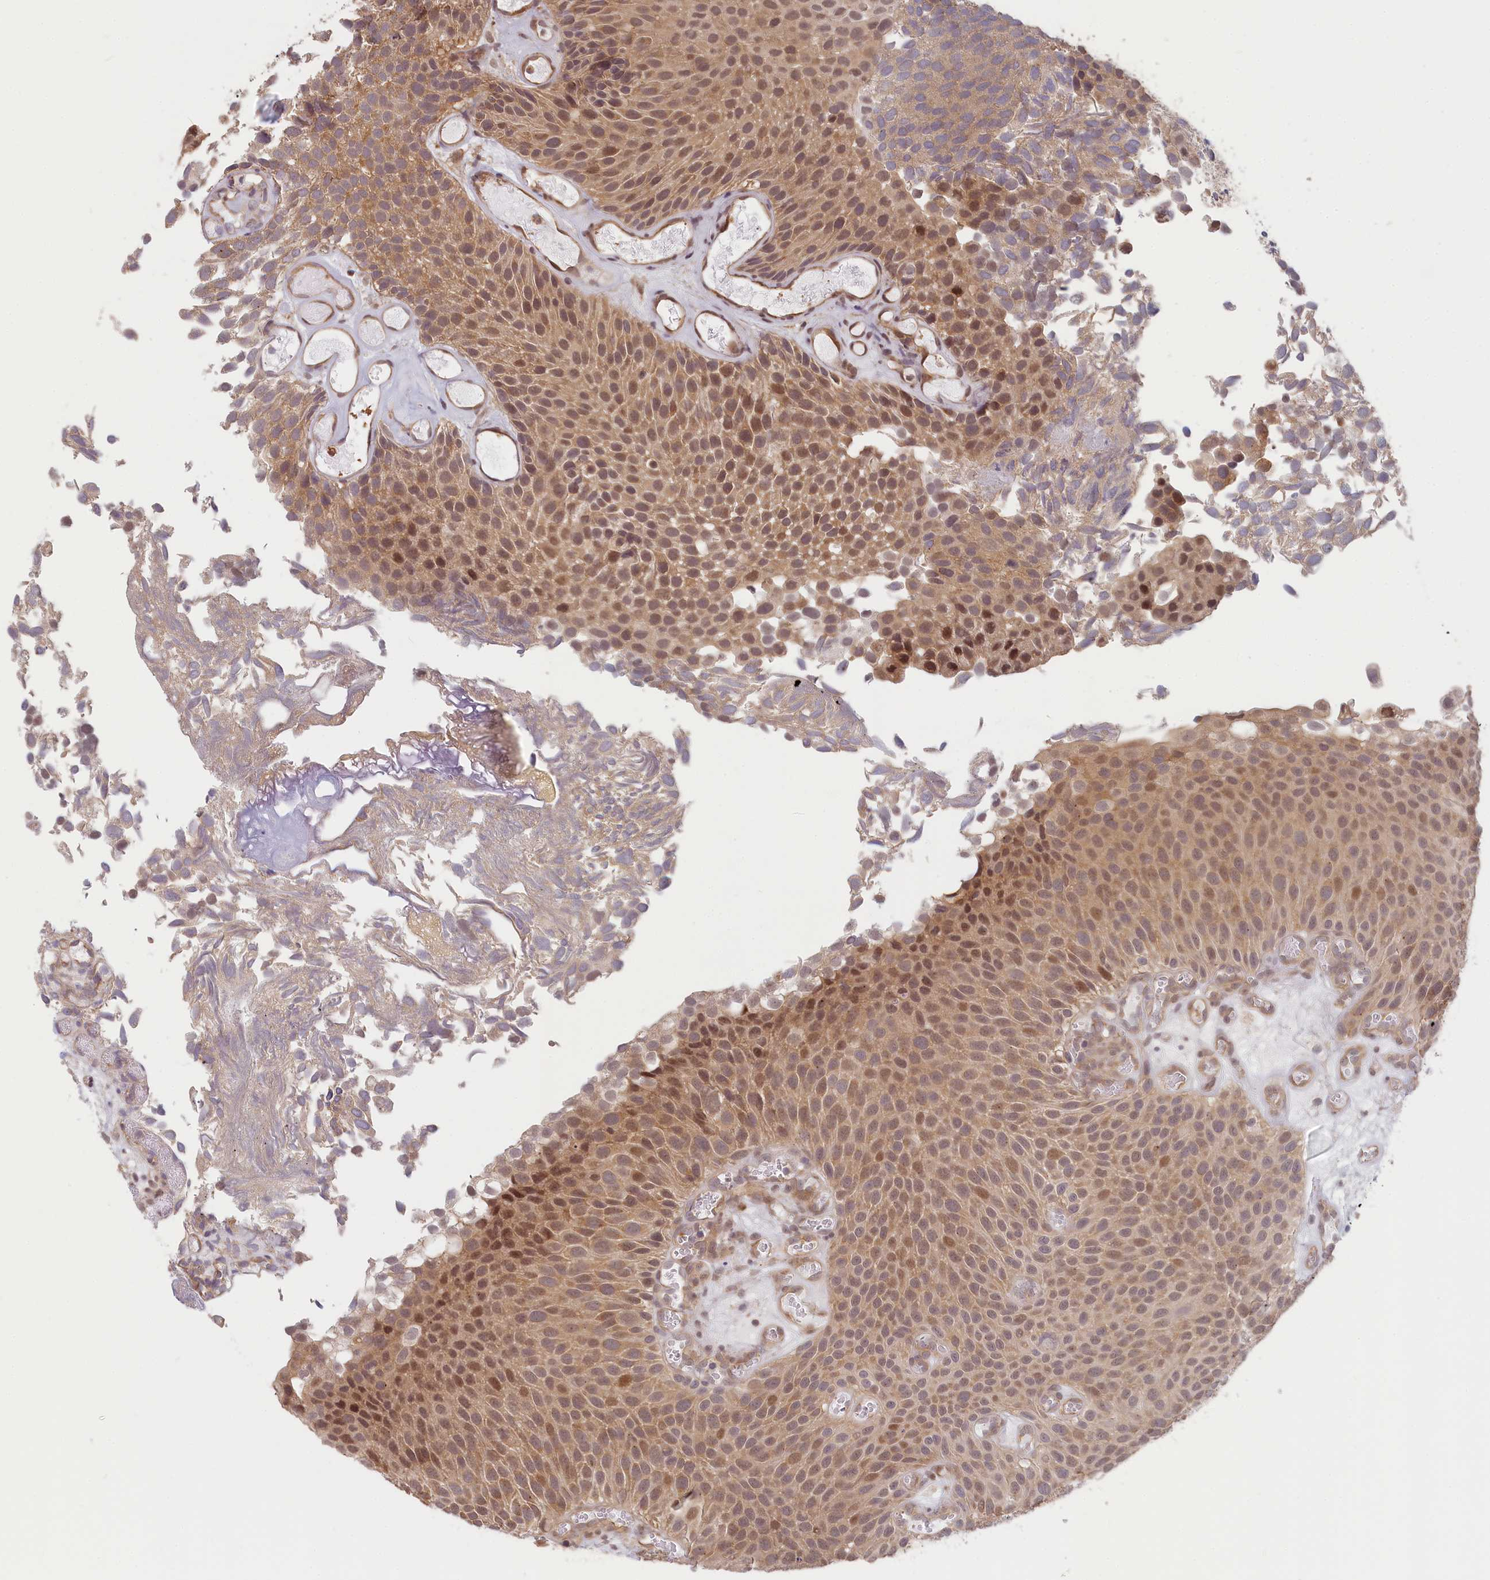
{"staining": {"intensity": "moderate", "quantity": ">75%", "location": "nuclear"}, "tissue": "urothelial cancer", "cell_type": "Tumor cells", "image_type": "cancer", "snomed": [{"axis": "morphology", "description": "Urothelial carcinoma, Low grade"}, {"axis": "topography", "description": "Urinary bladder"}], "caption": "Protein analysis of urothelial carcinoma (low-grade) tissue shows moderate nuclear expression in about >75% of tumor cells.", "gene": "C19orf44", "patient": {"sex": "male", "age": 89}}